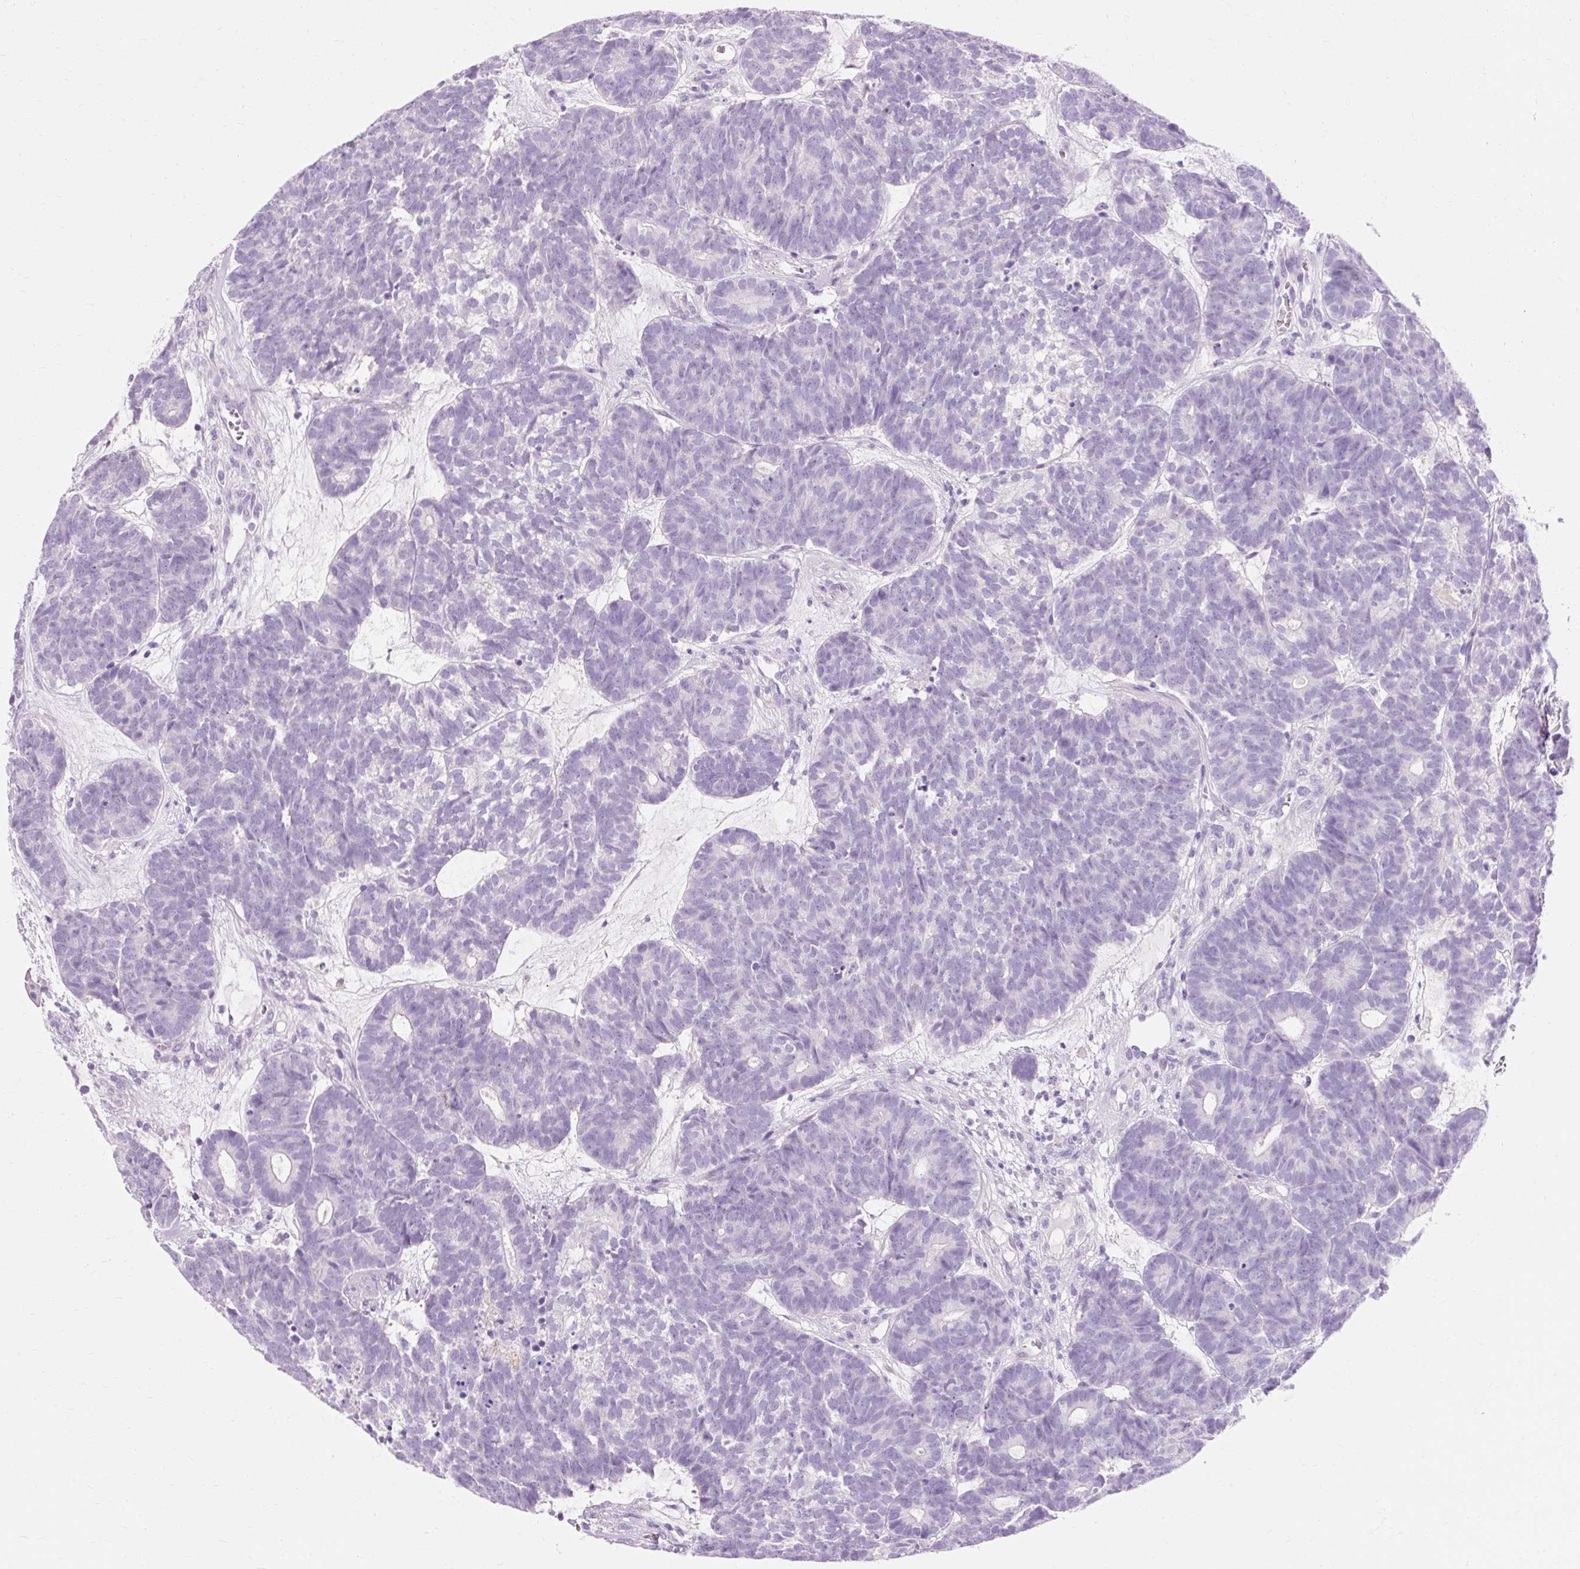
{"staining": {"intensity": "negative", "quantity": "none", "location": "none"}, "tissue": "head and neck cancer", "cell_type": "Tumor cells", "image_type": "cancer", "snomed": [{"axis": "morphology", "description": "Adenocarcinoma, NOS"}, {"axis": "topography", "description": "Head-Neck"}], "caption": "Tumor cells show no significant positivity in head and neck cancer. (Brightfield microscopy of DAB immunohistochemistry at high magnification).", "gene": "CLDN25", "patient": {"sex": "female", "age": 81}}